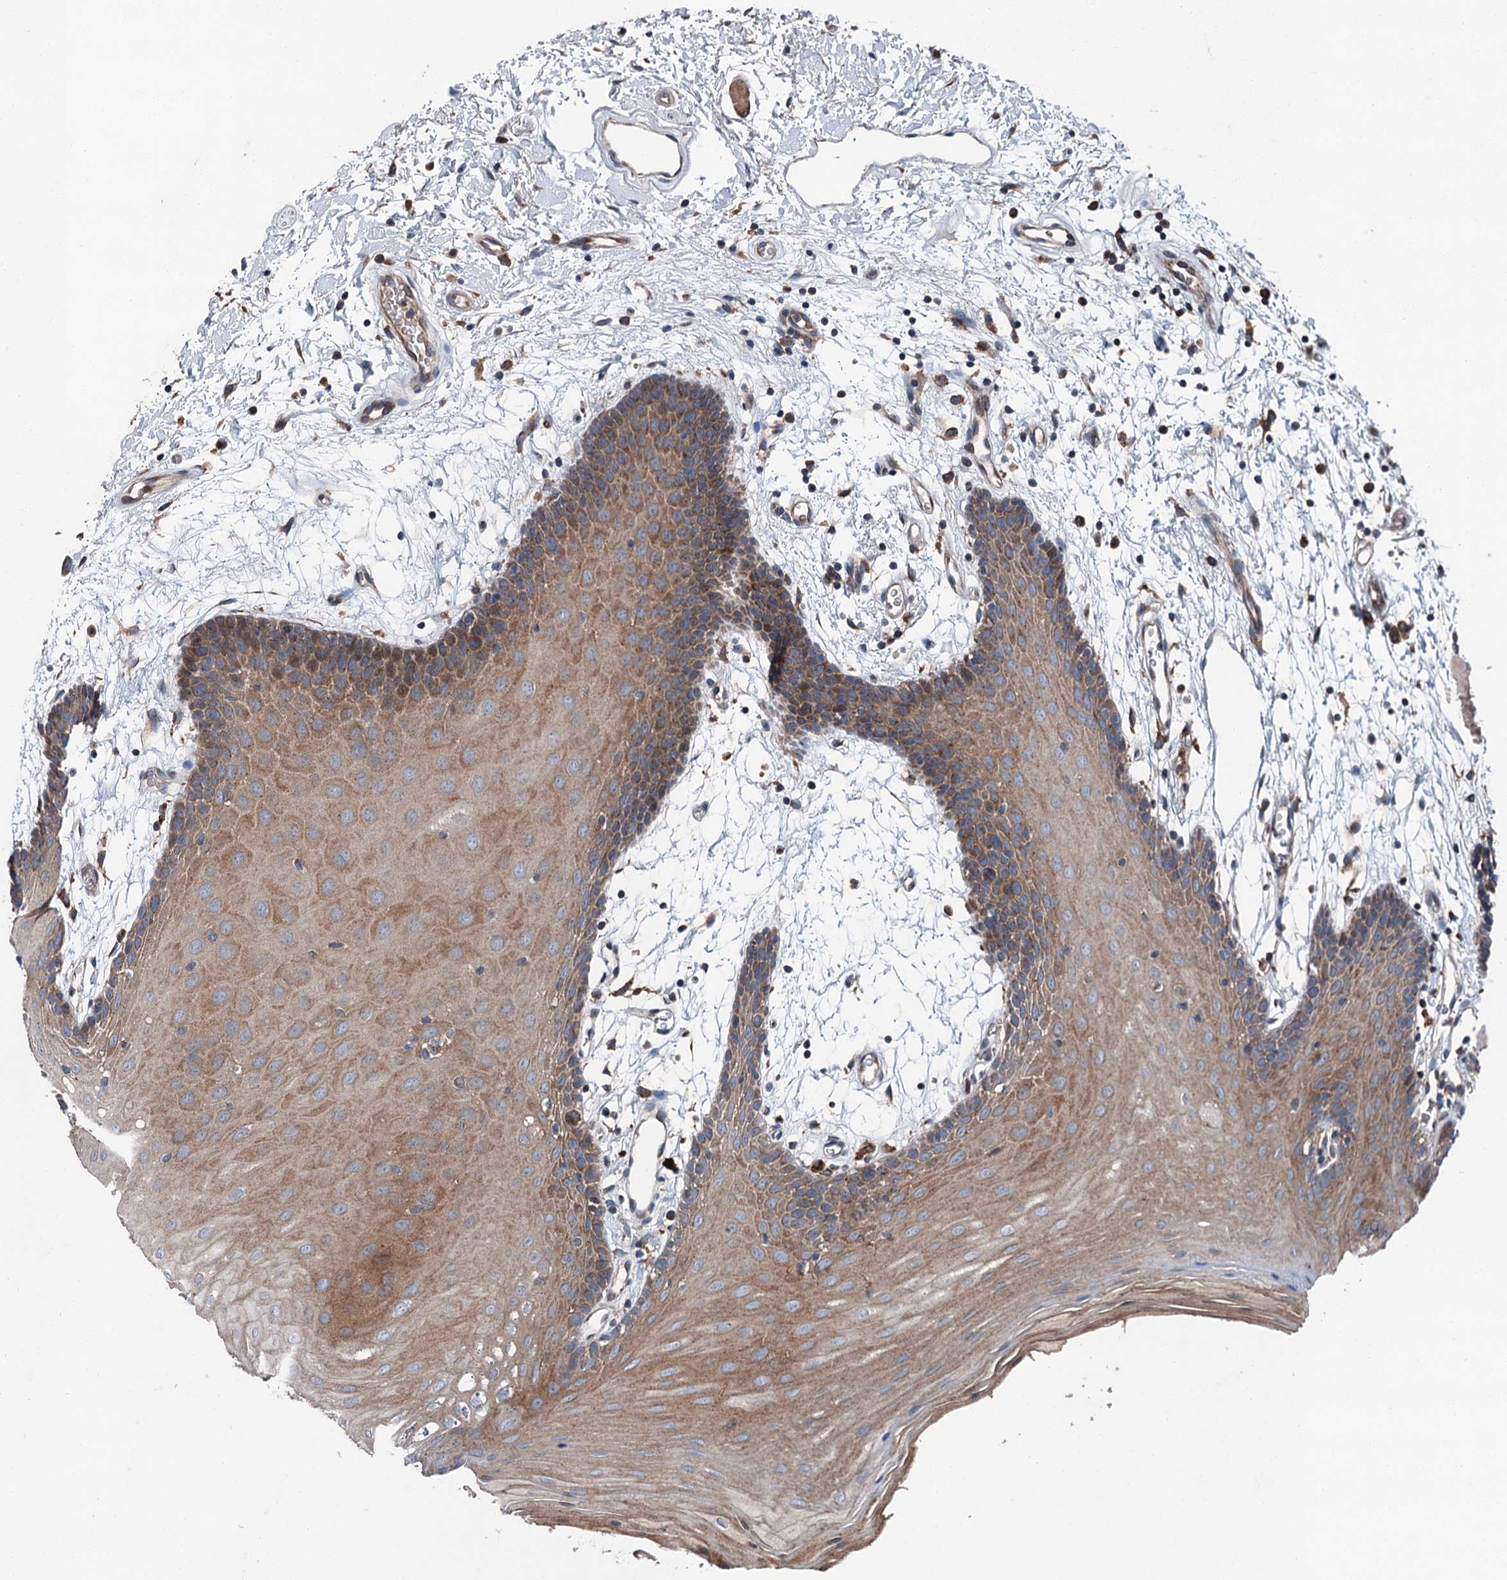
{"staining": {"intensity": "moderate", "quantity": ">75%", "location": "cytoplasmic/membranous"}, "tissue": "oral mucosa", "cell_type": "Squamous epithelial cells", "image_type": "normal", "snomed": [{"axis": "morphology", "description": "Normal tissue, NOS"}, {"axis": "topography", "description": "Skeletal muscle"}, {"axis": "topography", "description": "Oral tissue"}, {"axis": "topography", "description": "Salivary gland"}, {"axis": "topography", "description": "Peripheral nerve tissue"}], "caption": "Immunohistochemistry of normal human oral mucosa demonstrates medium levels of moderate cytoplasmic/membranous positivity in approximately >75% of squamous epithelial cells.", "gene": "RUFY1", "patient": {"sex": "male", "age": 54}}